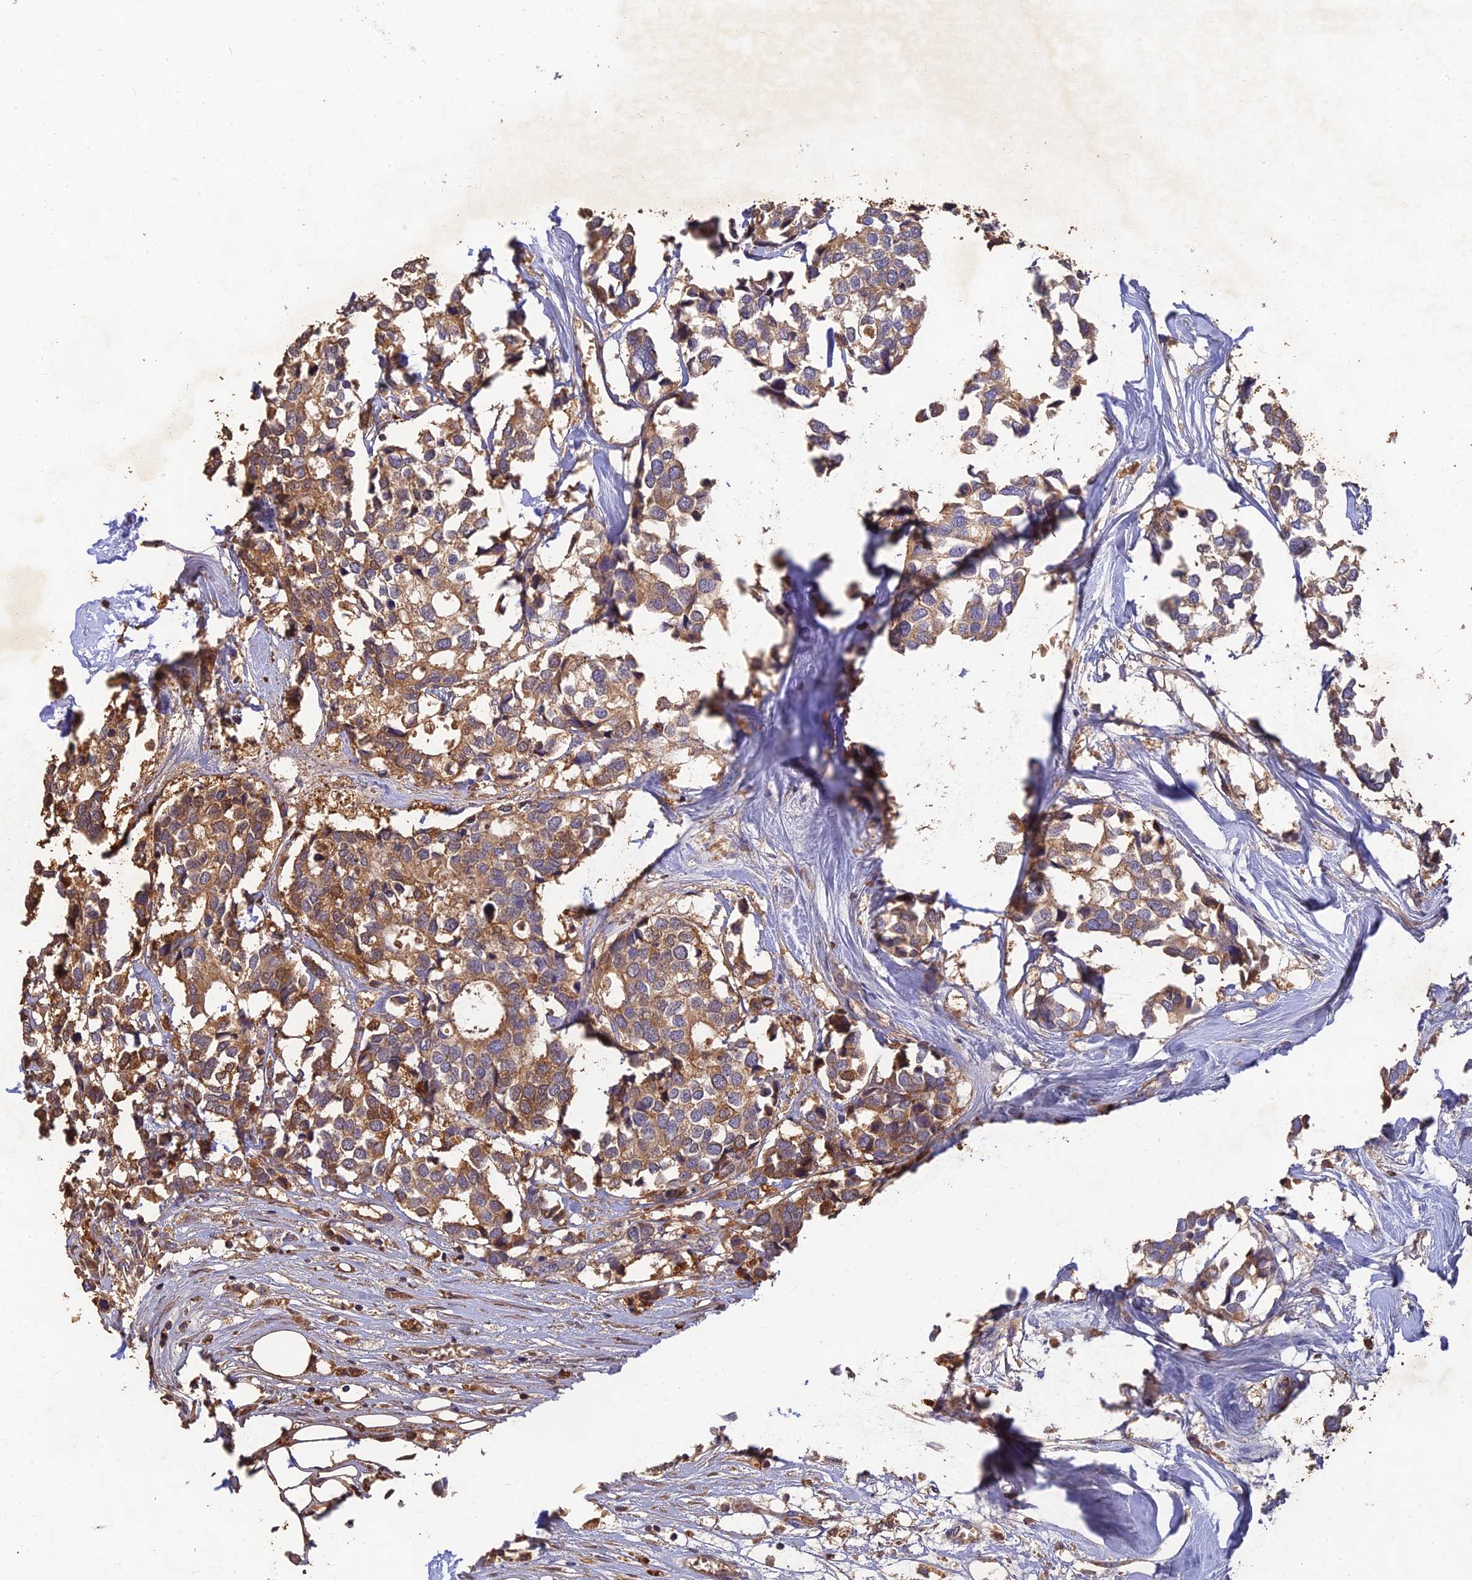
{"staining": {"intensity": "moderate", "quantity": ">75%", "location": "cytoplasmic/membranous"}, "tissue": "breast cancer", "cell_type": "Tumor cells", "image_type": "cancer", "snomed": [{"axis": "morphology", "description": "Duct carcinoma"}, {"axis": "topography", "description": "Breast"}], "caption": "Breast cancer (infiltrating ductal carcinoma) stained with a protein marker shows moderate staining in tumor cells.", "gene": "ACSM5", "patient": {"sex": "female", "age": 83}}